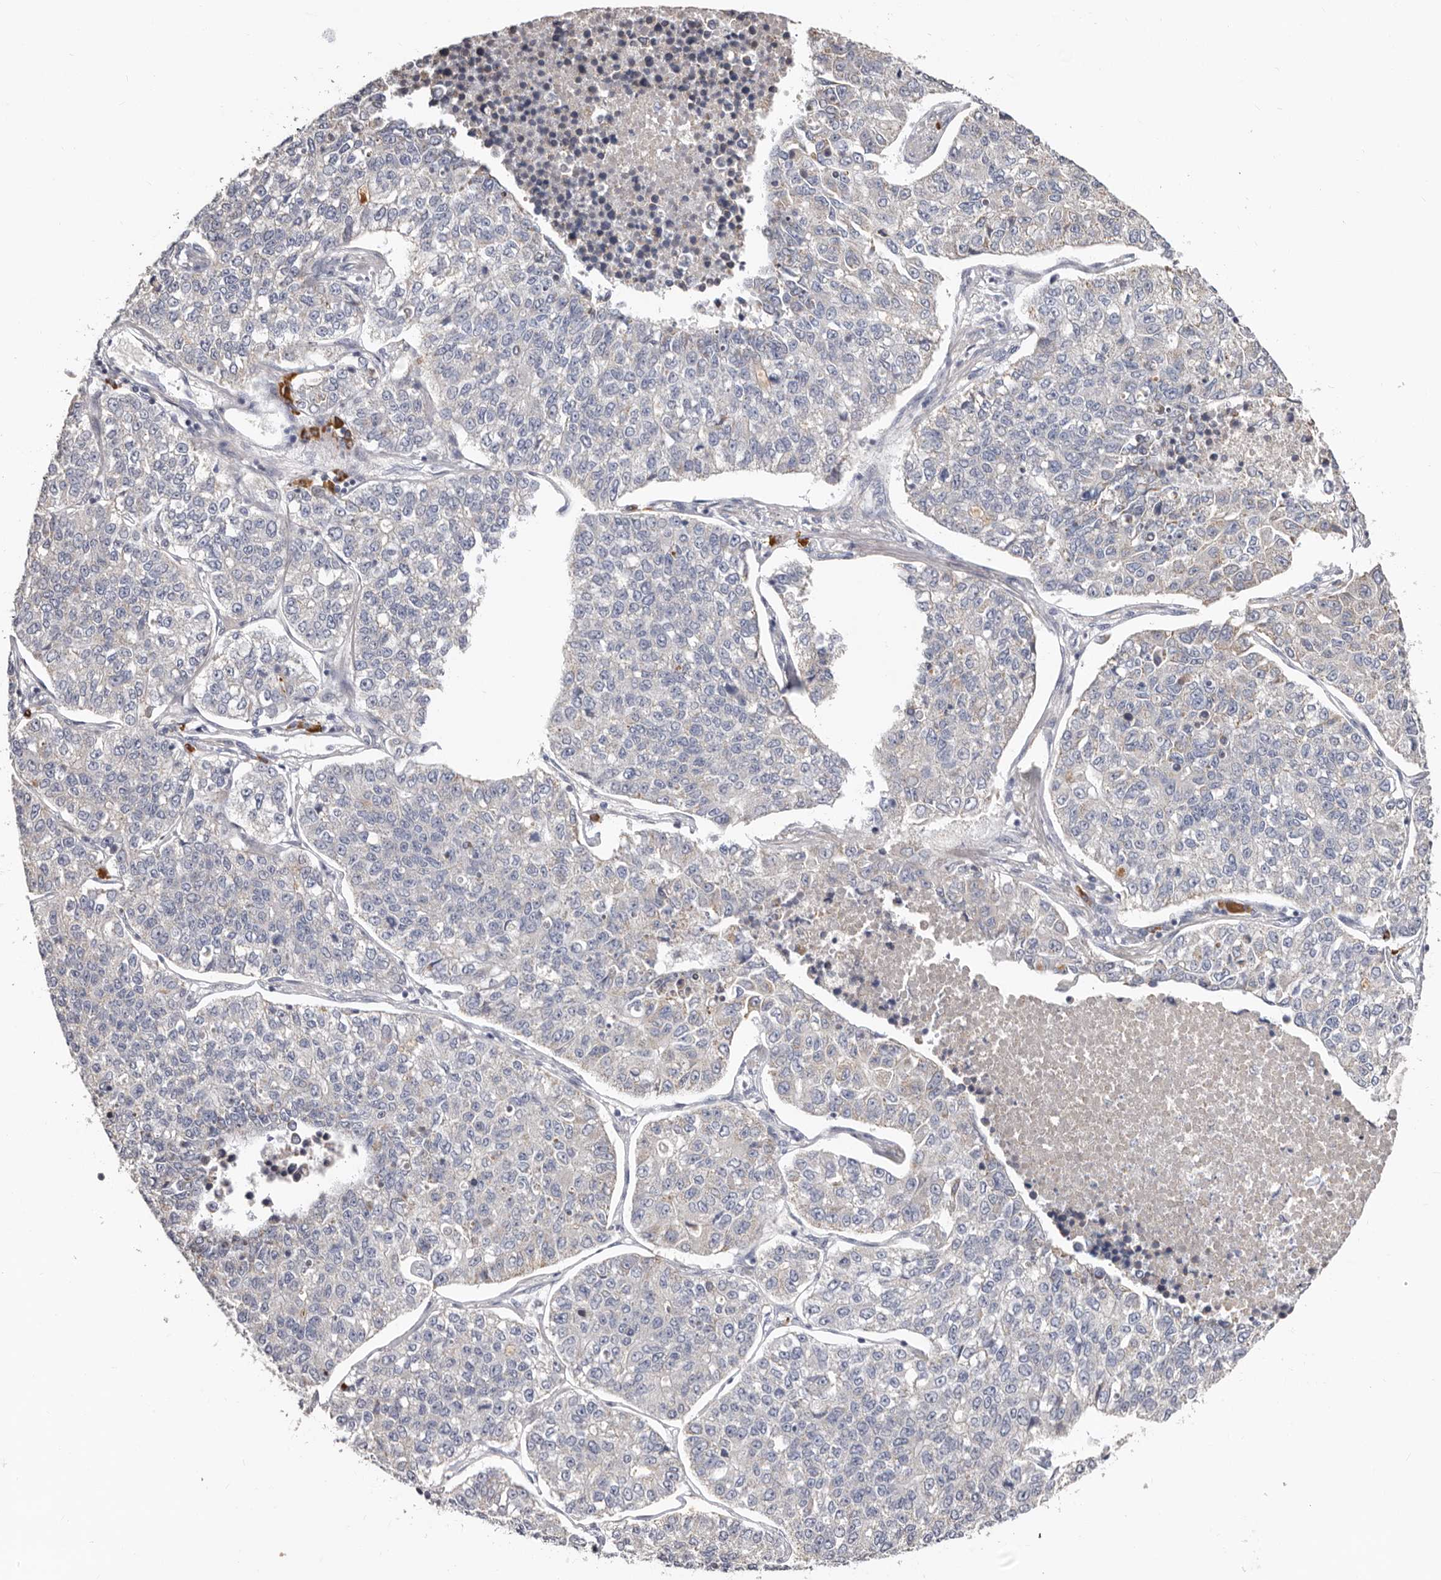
{"staining": {"intensity": "negative", "quantity": "none", "location": "none"}, "tissue": "lung cancer", "cell_type": "Tumor cells", "image_type": "cancer", "snomed": [{"axis": "morphology", "description": "Adenocarcinoma, NOS"}, {"axis": "topography", "description": "Lung"}], "caption": "Immunohistochemistry photomicrograph of human lung cancer stained for a protein (brown), which demonstrates no positivity in tumor cells.", "gene": "SPTA1", "patient": {"sex": "male", "age": 49}}